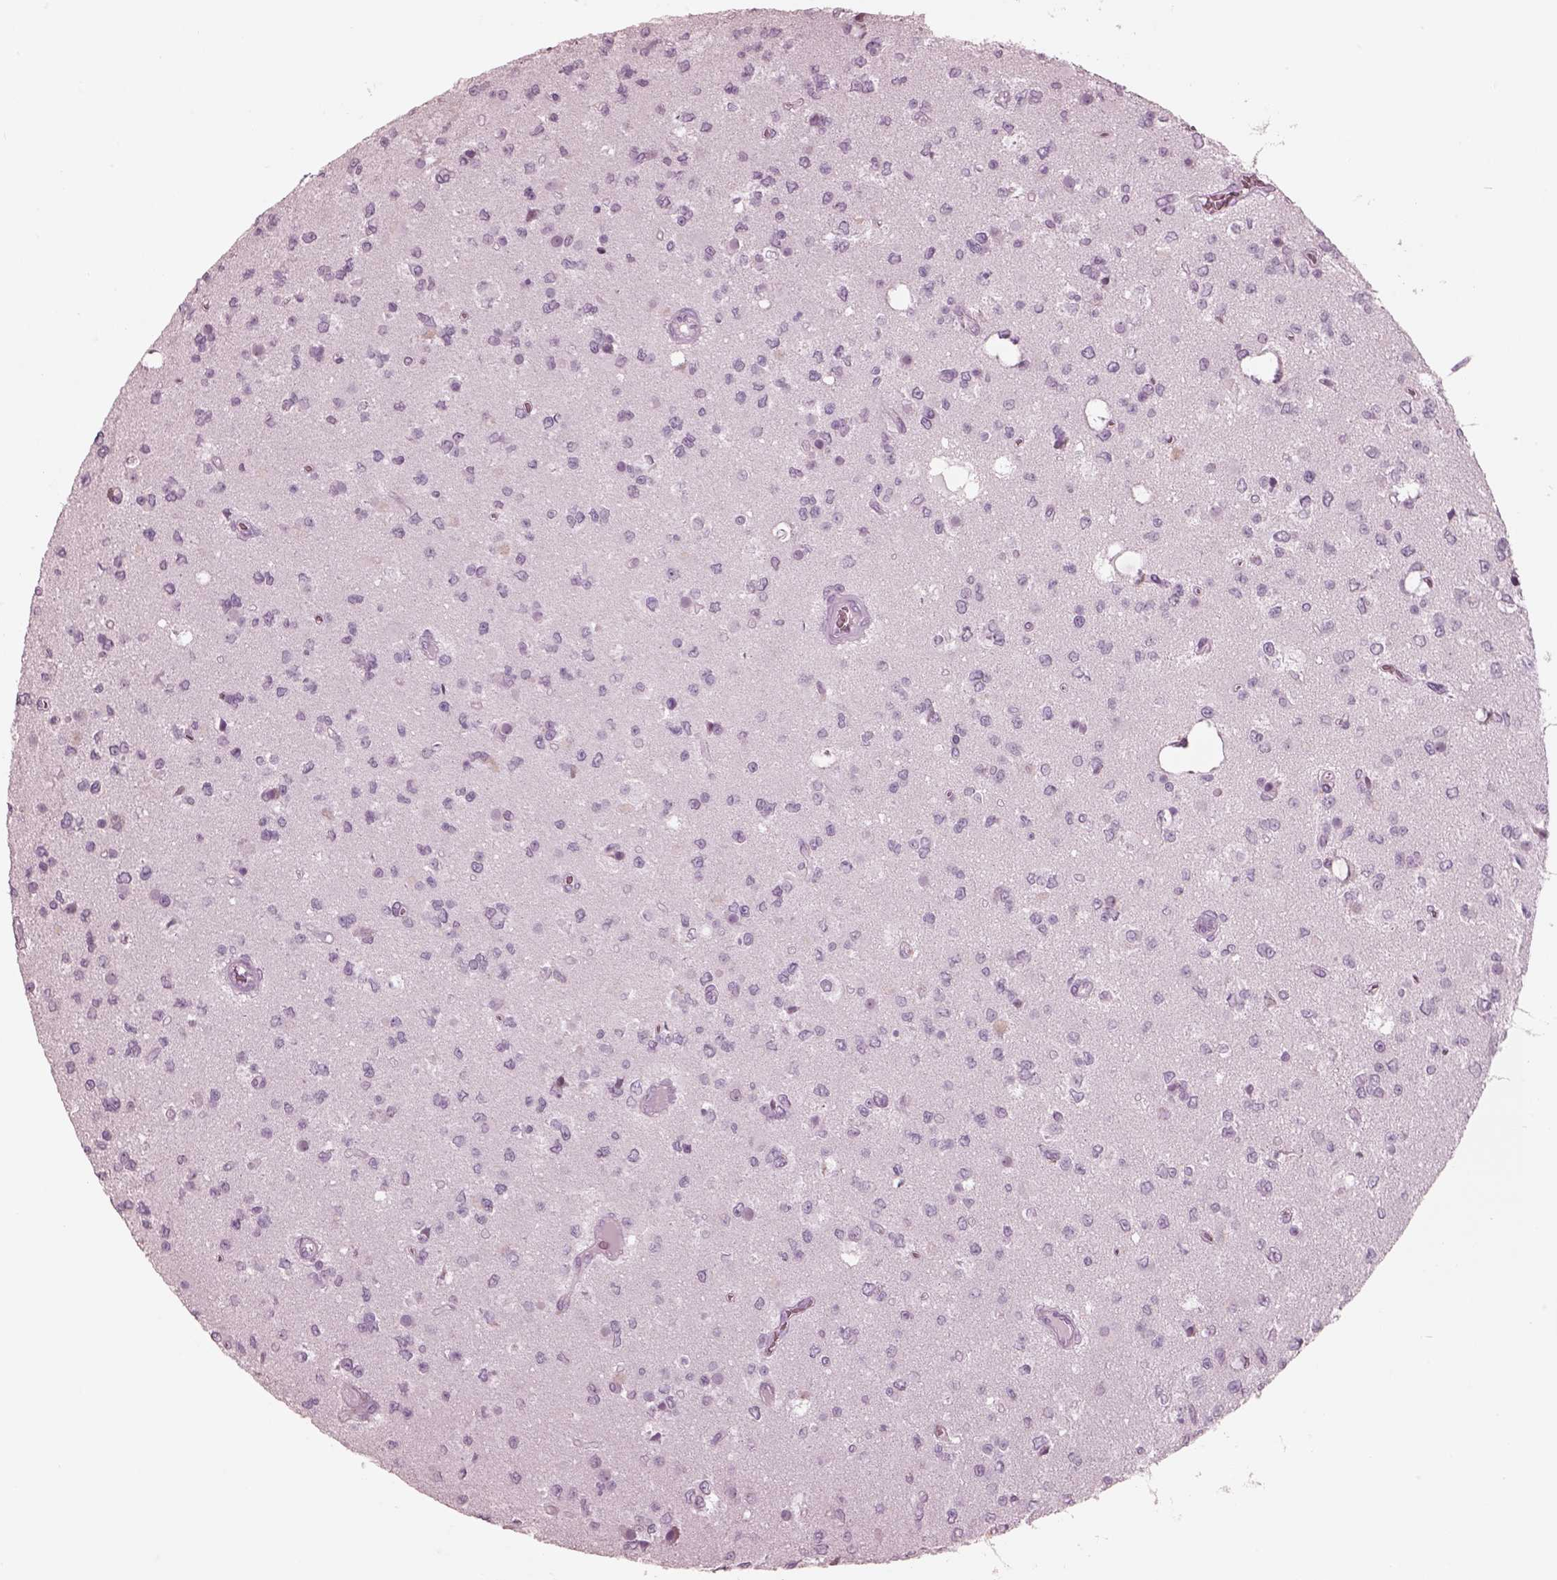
{"staining": {"intensity": "negative", "quantity": "none", "location": "none"}, "tissue": "glioma", "cell_type": "Tumor cells", "image_type": "cancer", "snomed": [{"axis": "morphology", "description": "Glioma, malignant, Low grade"}, {"axis": "topography", "description": "Brain"}], "caption": "This is a histopathology image of immunohistochemistry (IHC) staining of glioma, which shows no expression in tumor cells.", "gene": "KRTAP24-1", "patient": {"sex": "female", "age": 45}}